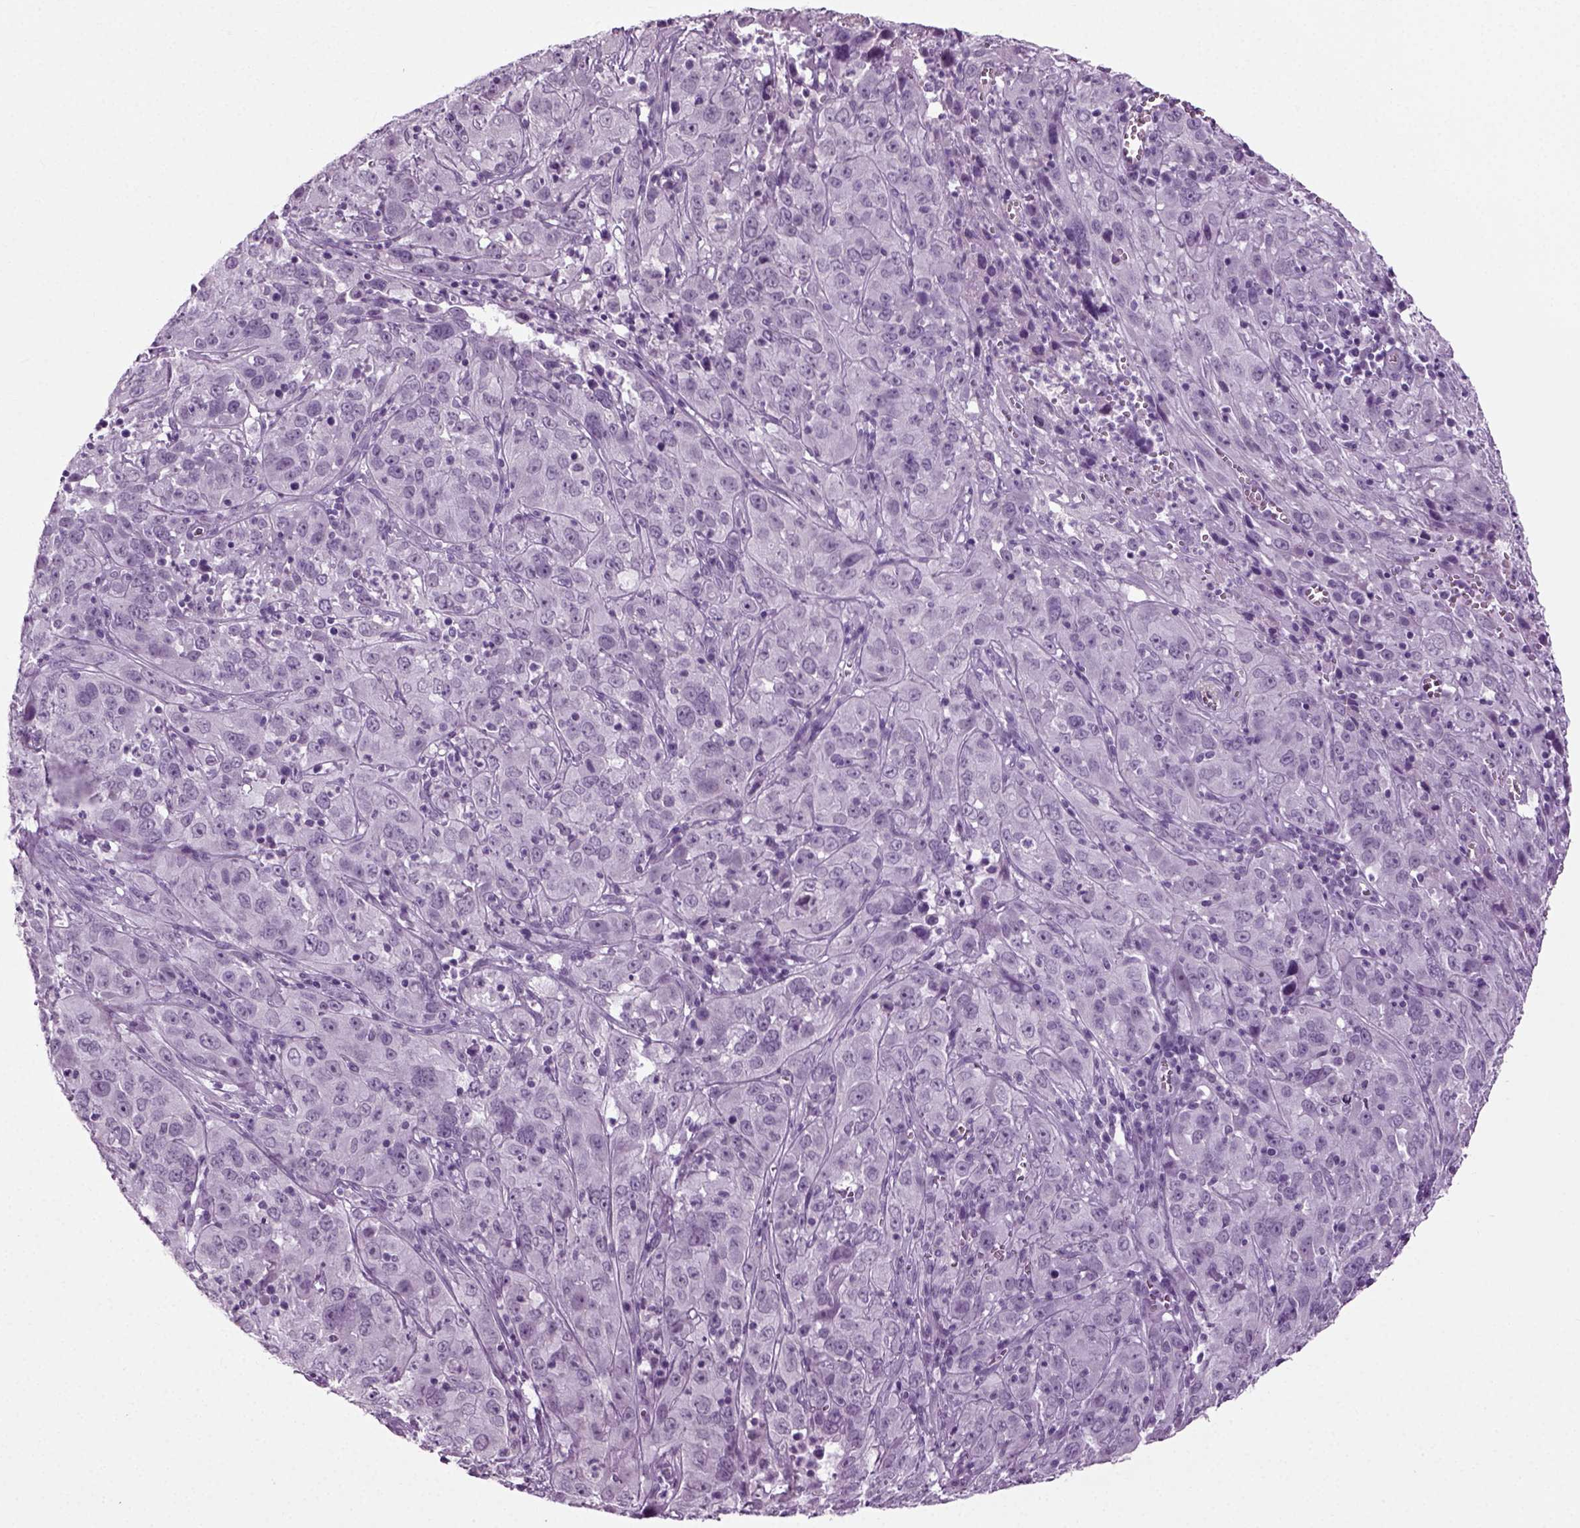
{"staining": {"intensity": "negative", "quantity": "none", "location": "none"}, "tissue": "cervical cancer", "cell_type": "Tumor cells", "image_type": "cancer", "snomed": [{"axis": "morphology", "description": "Squamous cell carcinoma, NOS"}, {"axis": "topography", "description": "Cervix"}], "caption": "Tumor cells are negative for brown protein staining in squamous cell carcinoma (cervical).", "gene": "ZC2HC1C", "patient": {"sex": "female", "age": 32}}